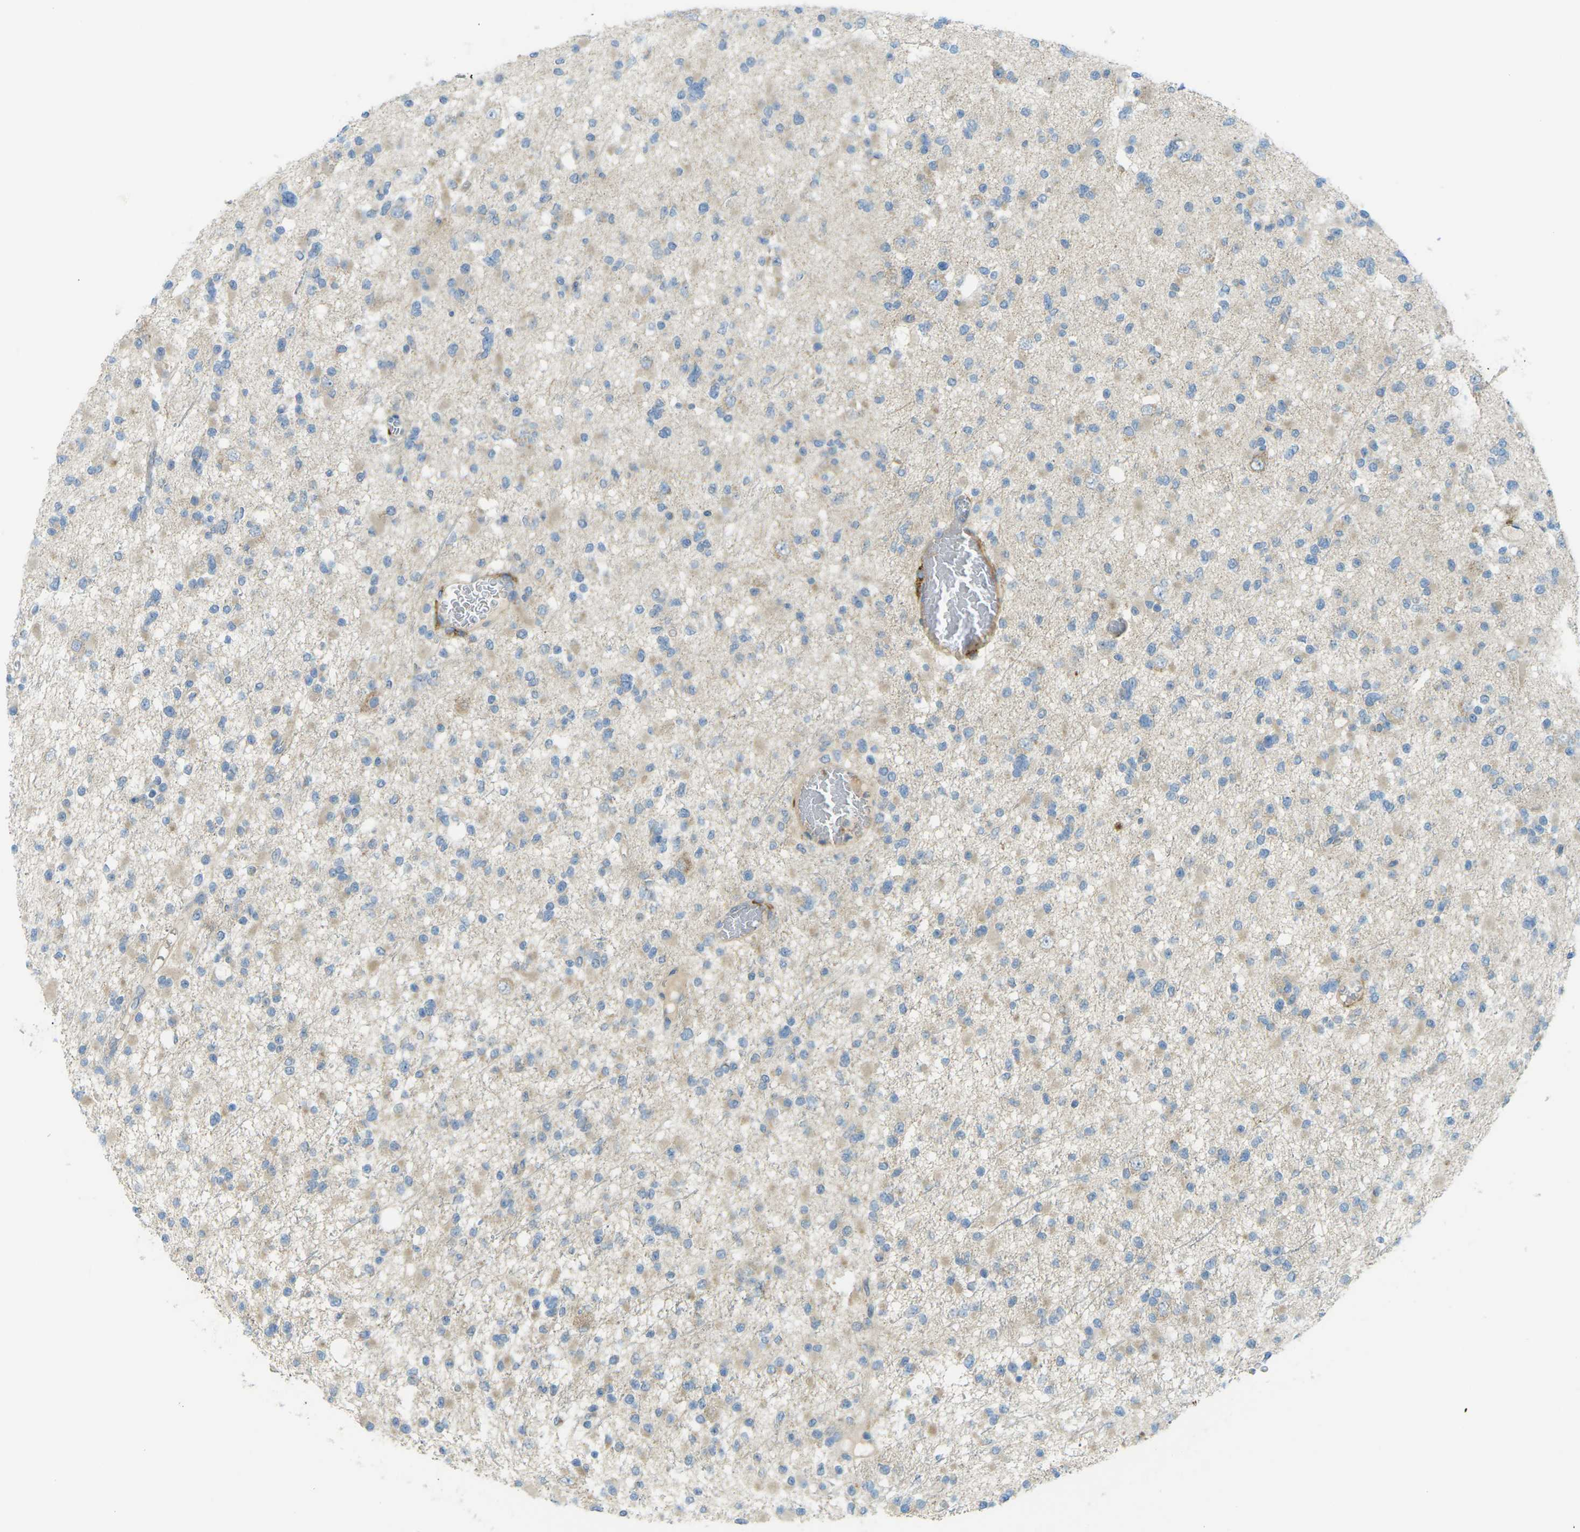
{"staining": {"intensity": "negative", "quantity": "none", "location": "none"}, "tissue": "glioma", "cell_type": "Tumor cells", "image_type": "cancer", "snomed": [{"axis": "morphology", "description": "Glioma, malignant, Low grade"}, {"axis": "topography", "description": "Brain"}], "caption": "Immunohistochemistry (IHC) of low-grade glioma (malignant) demonstrates no positivity in tumor cells. Nuclei are stained in blue.", "gene": "MYLK4", "patient": {"sex": "female", "age": 22}}